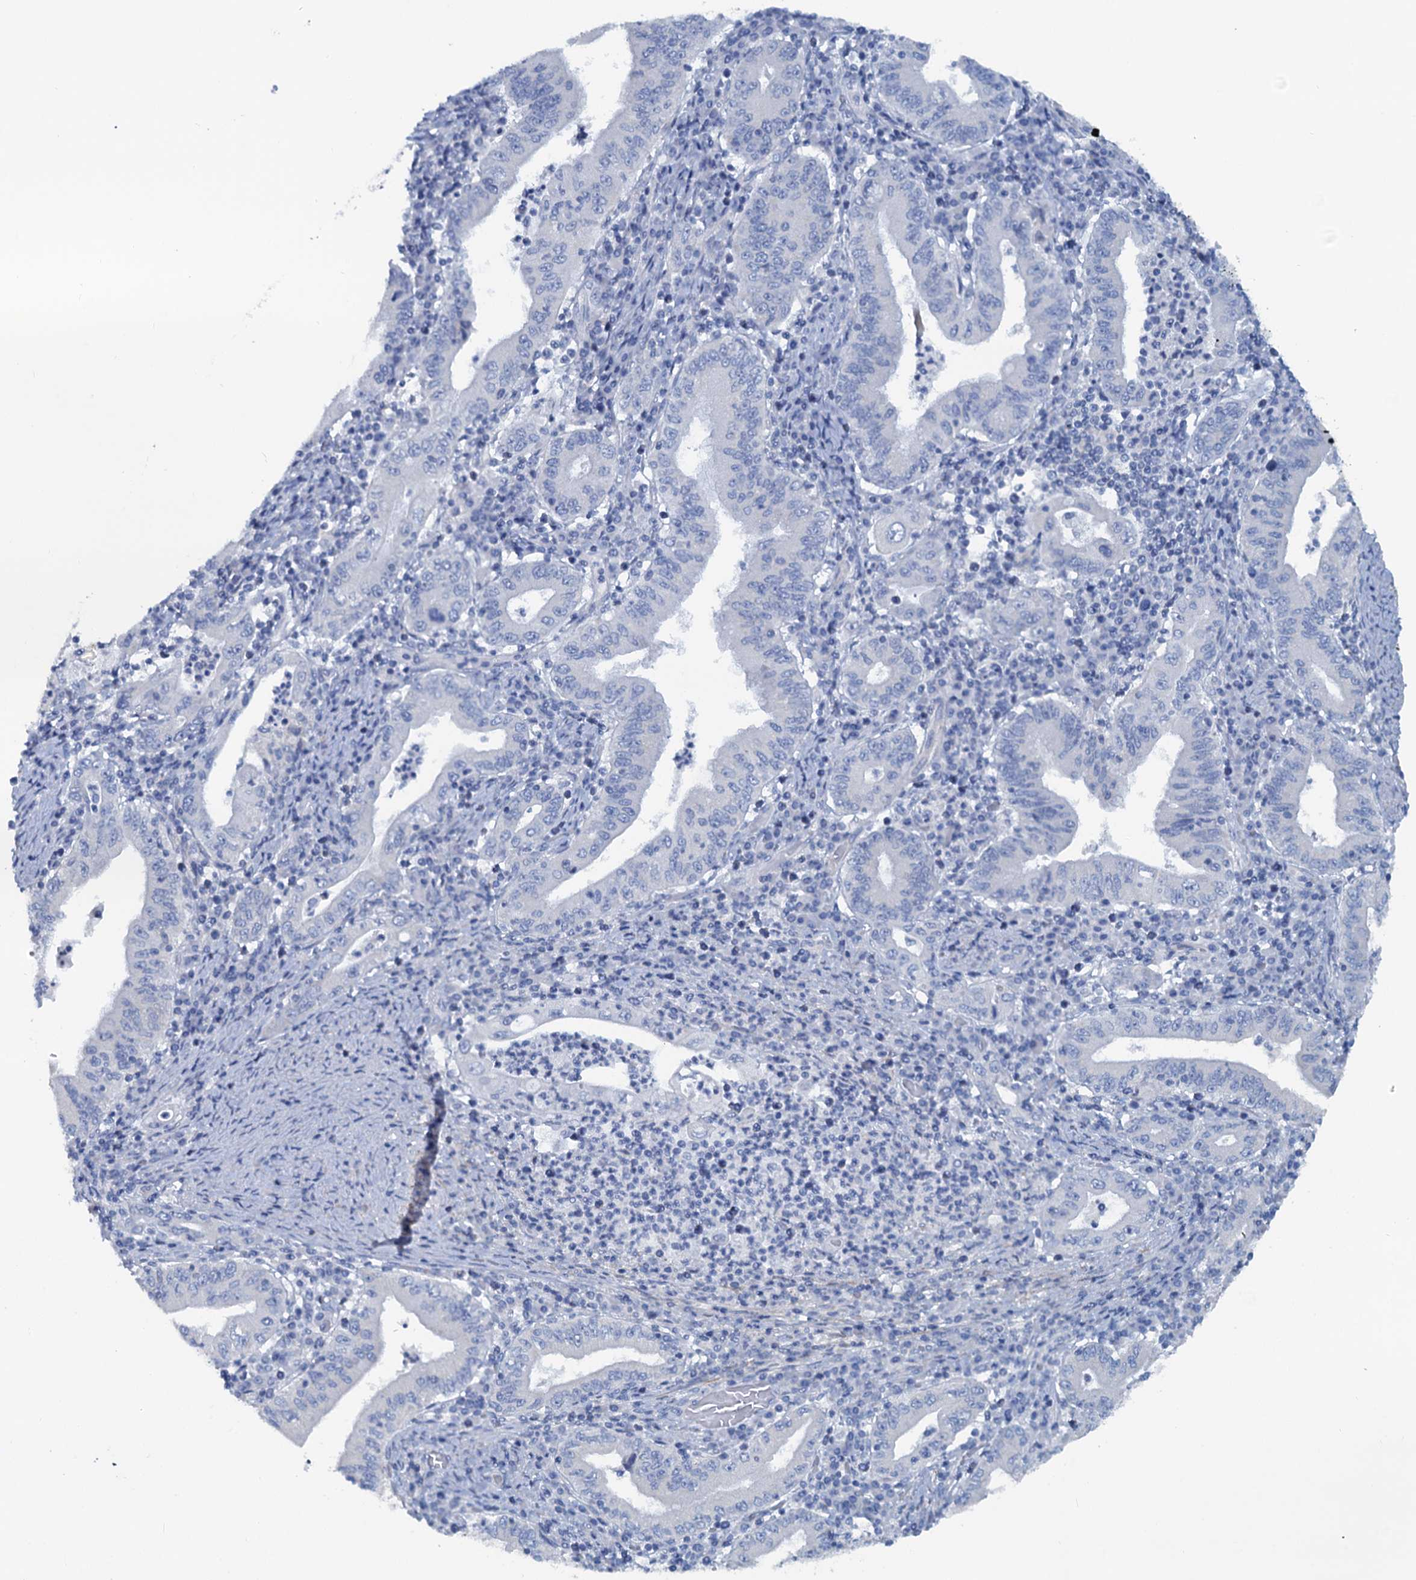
{"staining": {"intensity": "negative", "quantity": "none", "location": "none"}, "tissue": "stomach cancer", "cell_type": "Tumor cells", "image_type": "cancer", "snomed": [{"axis": "morphology", "description": "Normal tissue, NOS"}, {"axis": "morphology", "description": "Adenocarcinoma, NOS"}, {"axis": "topography", "description": "Esophagus"}, {"axis": "topography", "description": "Stomach, upper"}, {"axis": "topography", "description": "Peripheral nerve tissue"}], "caption": "Immunohistochemical staining of human adenocarcinoma (stomach) displays no significant positivity in tumor cells. (DAB IHC, high magnification).", "gene": "SLC1A3", "patient": {"sex": "male", "age": 62}}